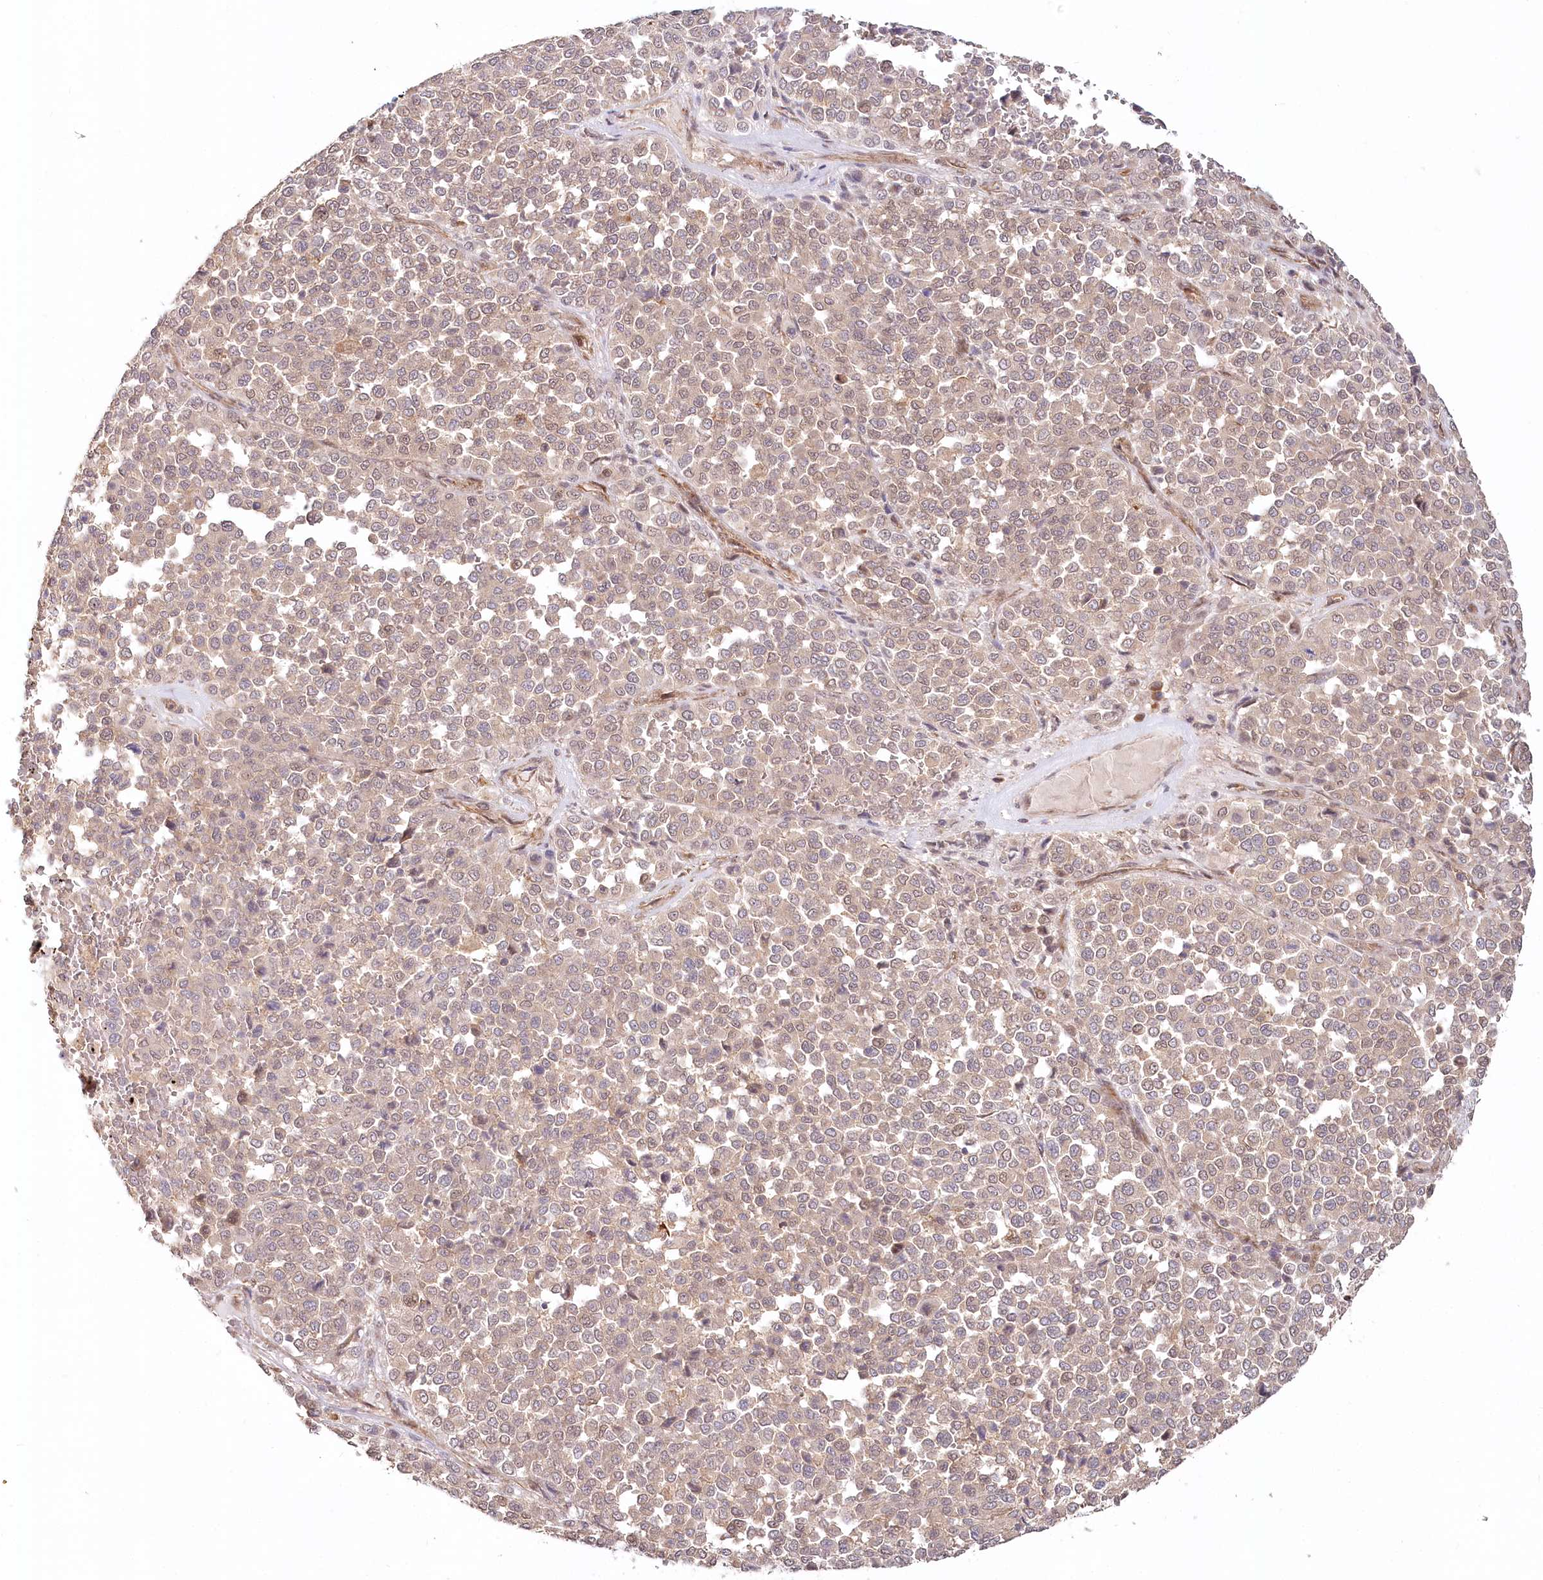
{"staining": {"intensity": "negative", "quantity": "none", "location": "none"}, "tissue": "melanoma", "cell_type": "Tumor cells", "image_type": "cancer", "snomed": [{"axis": "morphology", "description": "Malignant melanoma, Metastatic site"}, {"axis": "topography", "description": "Pancreas"}], "caption": "High magnification brightfield microscopy of malignant melanoma (metastatic site) stained with DAB (brown) and counterstained with hematoxylin (blue): tumor cells show no significant staining.", "gene": "CEP70", "patient": {"sex": "female", "age": 30}}